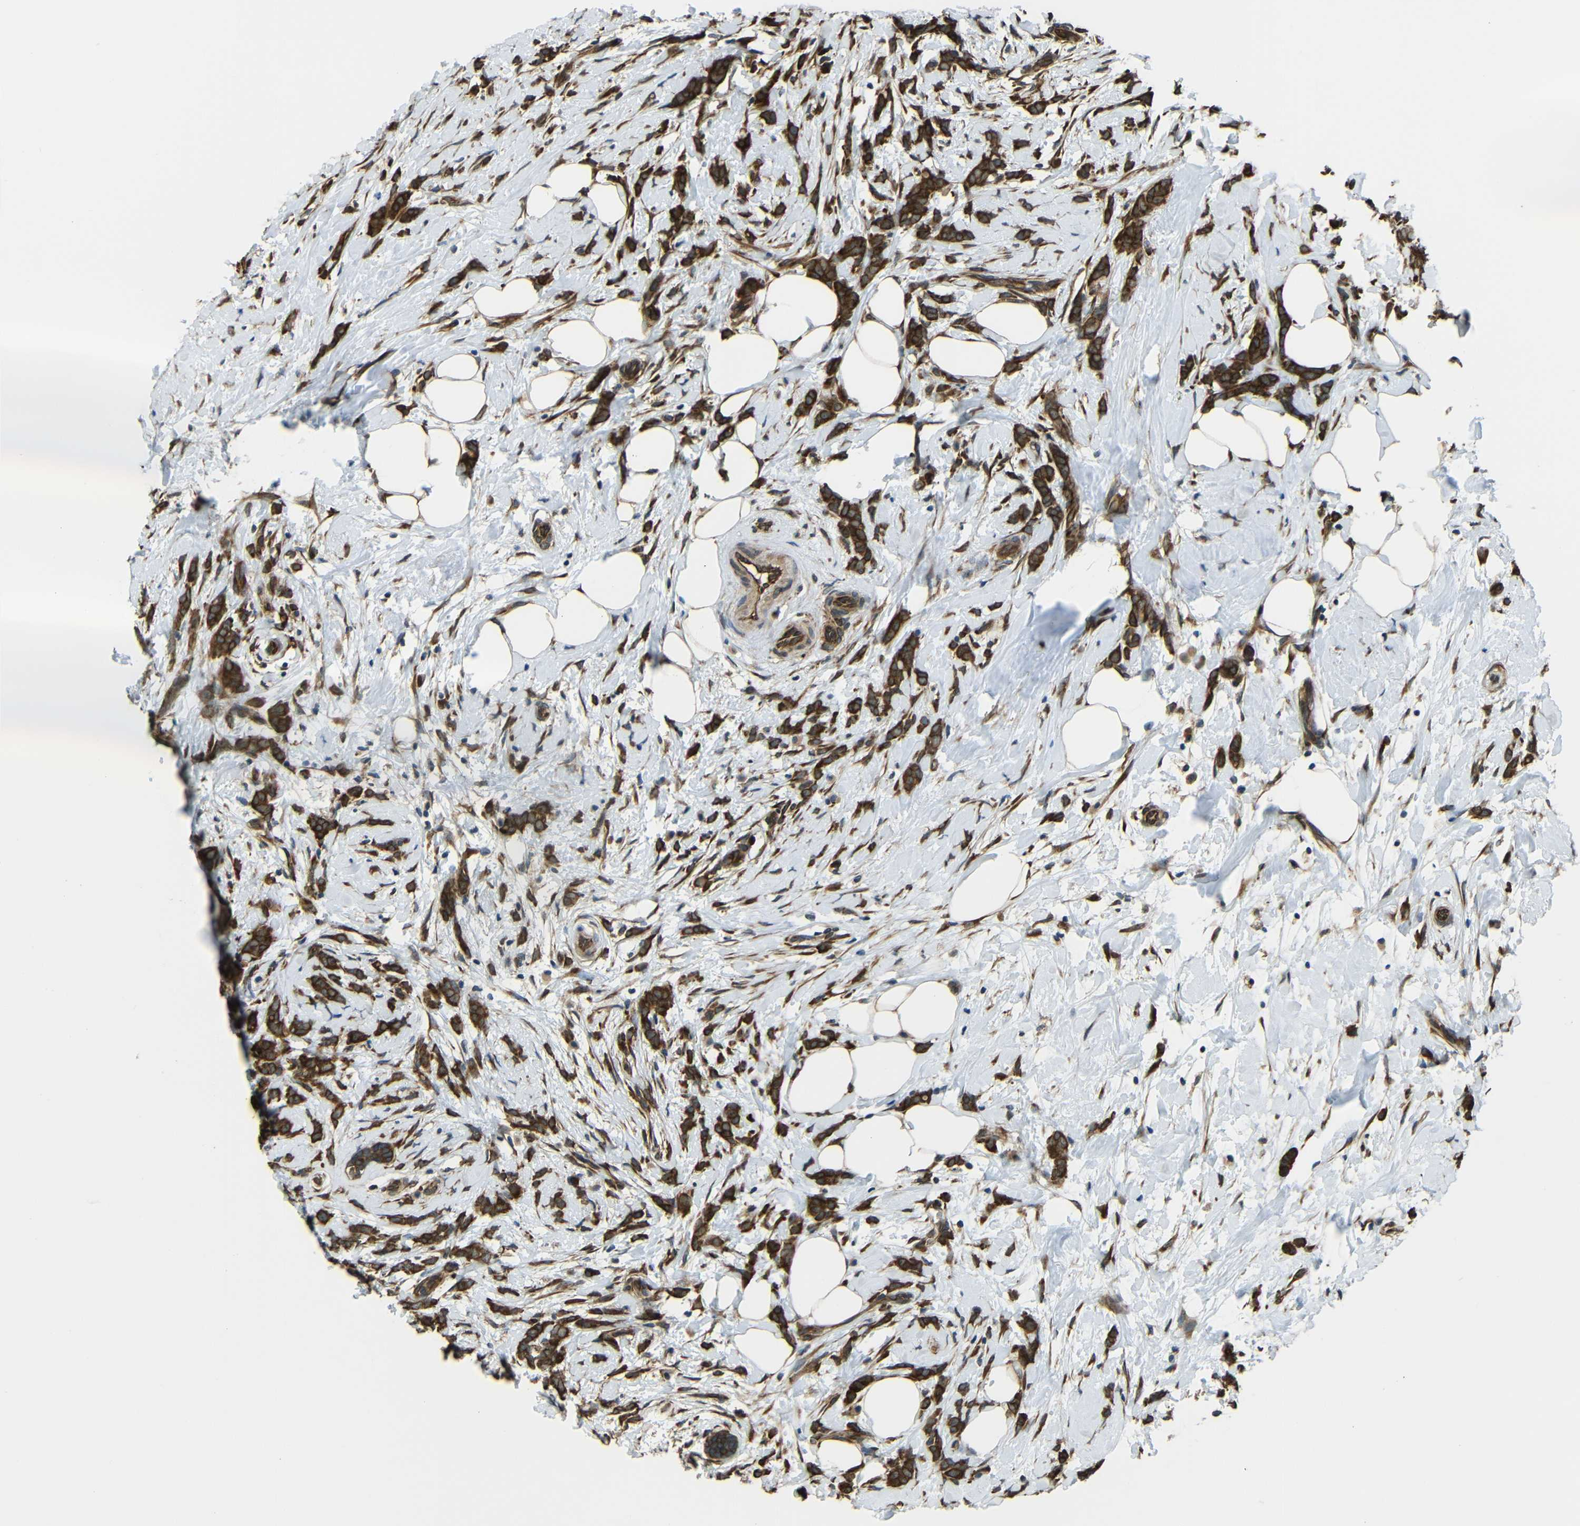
{"staining": {"intensity": "strong", "quantity": ">75%", "location": "cytoplasmic/membranous"}, "tissue": "breast cancer", "cell_type": "Tumor cells", "image_type": "cancer", "snomed": [{"axis": "morphology", "description": "Lobular carcinoma, in situ"}, {"axis": "morphology", "description": "Lobular carcinoma"}, {"axis": "topography", "description": "Breast"}], "caption": "High-power microscopy captured an IHC micrograph of breast cancer (lobular carcinoma), revealing strong cytoplasmic/membranous staining in approximately >75% of tumor cells.", "gene": "VAPB", "patient": {"sex": "female", "age": 41}}